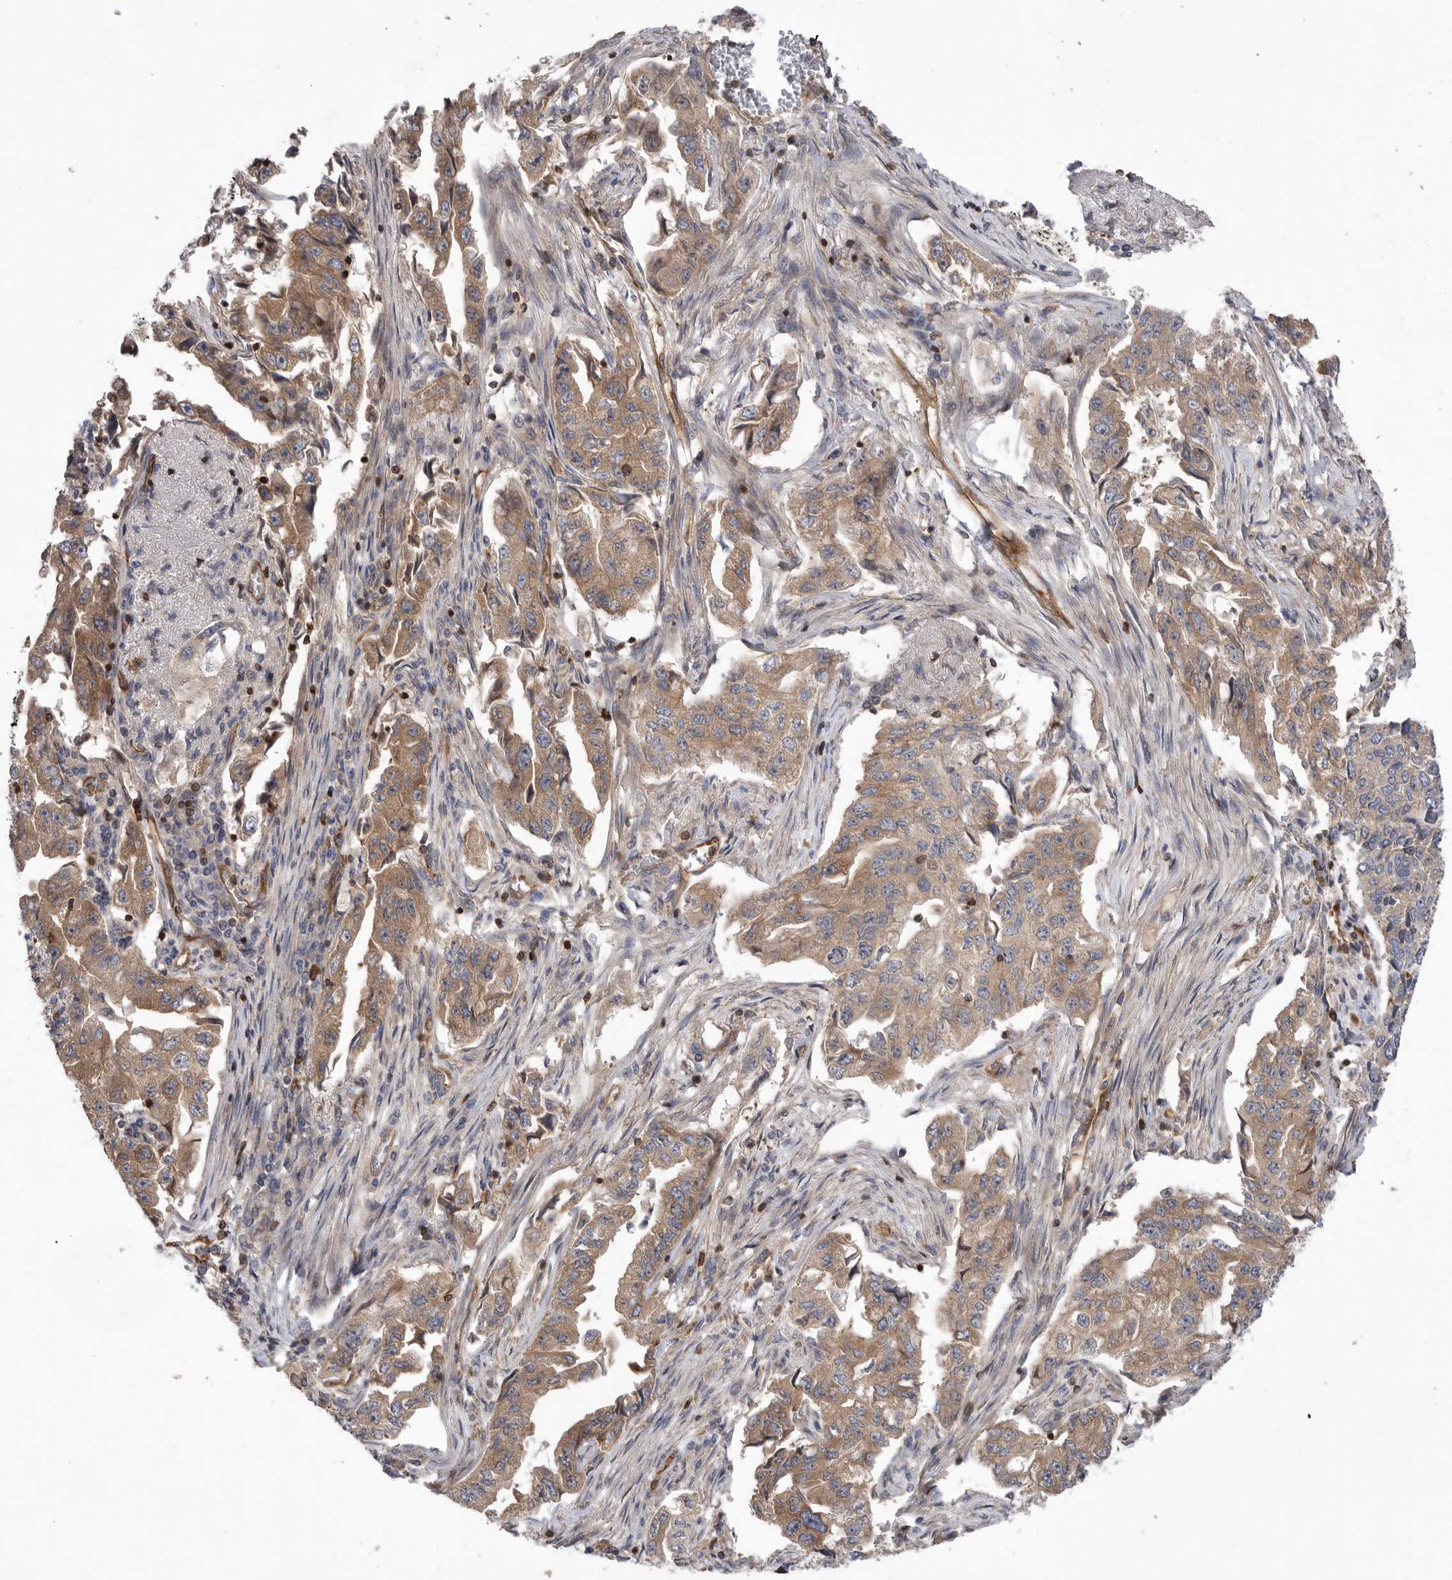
{"staining": {"intensity": "moderate", "quantity": ">75%", "location": "cytoplasmic/membranous"}, "tissue": "lung cancer", "cell_type": "Tumor cells", "image_type": "cancer", "snomed": [{"axis": "morphology", "description": "Adenocarcinoma, NOS"}, {"axis": "topography", "description": "Lung"}], "caption": "An image of lung adenocarcinoma stained for a protein exhibits moderate cytoplasmic/membranous brown staining in tumor cells. (Stains: DAB in brown, nuclei in blue, Microscopy: brightfield microscopy at high magnification).", "gene": "PRKCH", "patient": {"sex": "female", "age": 51}}